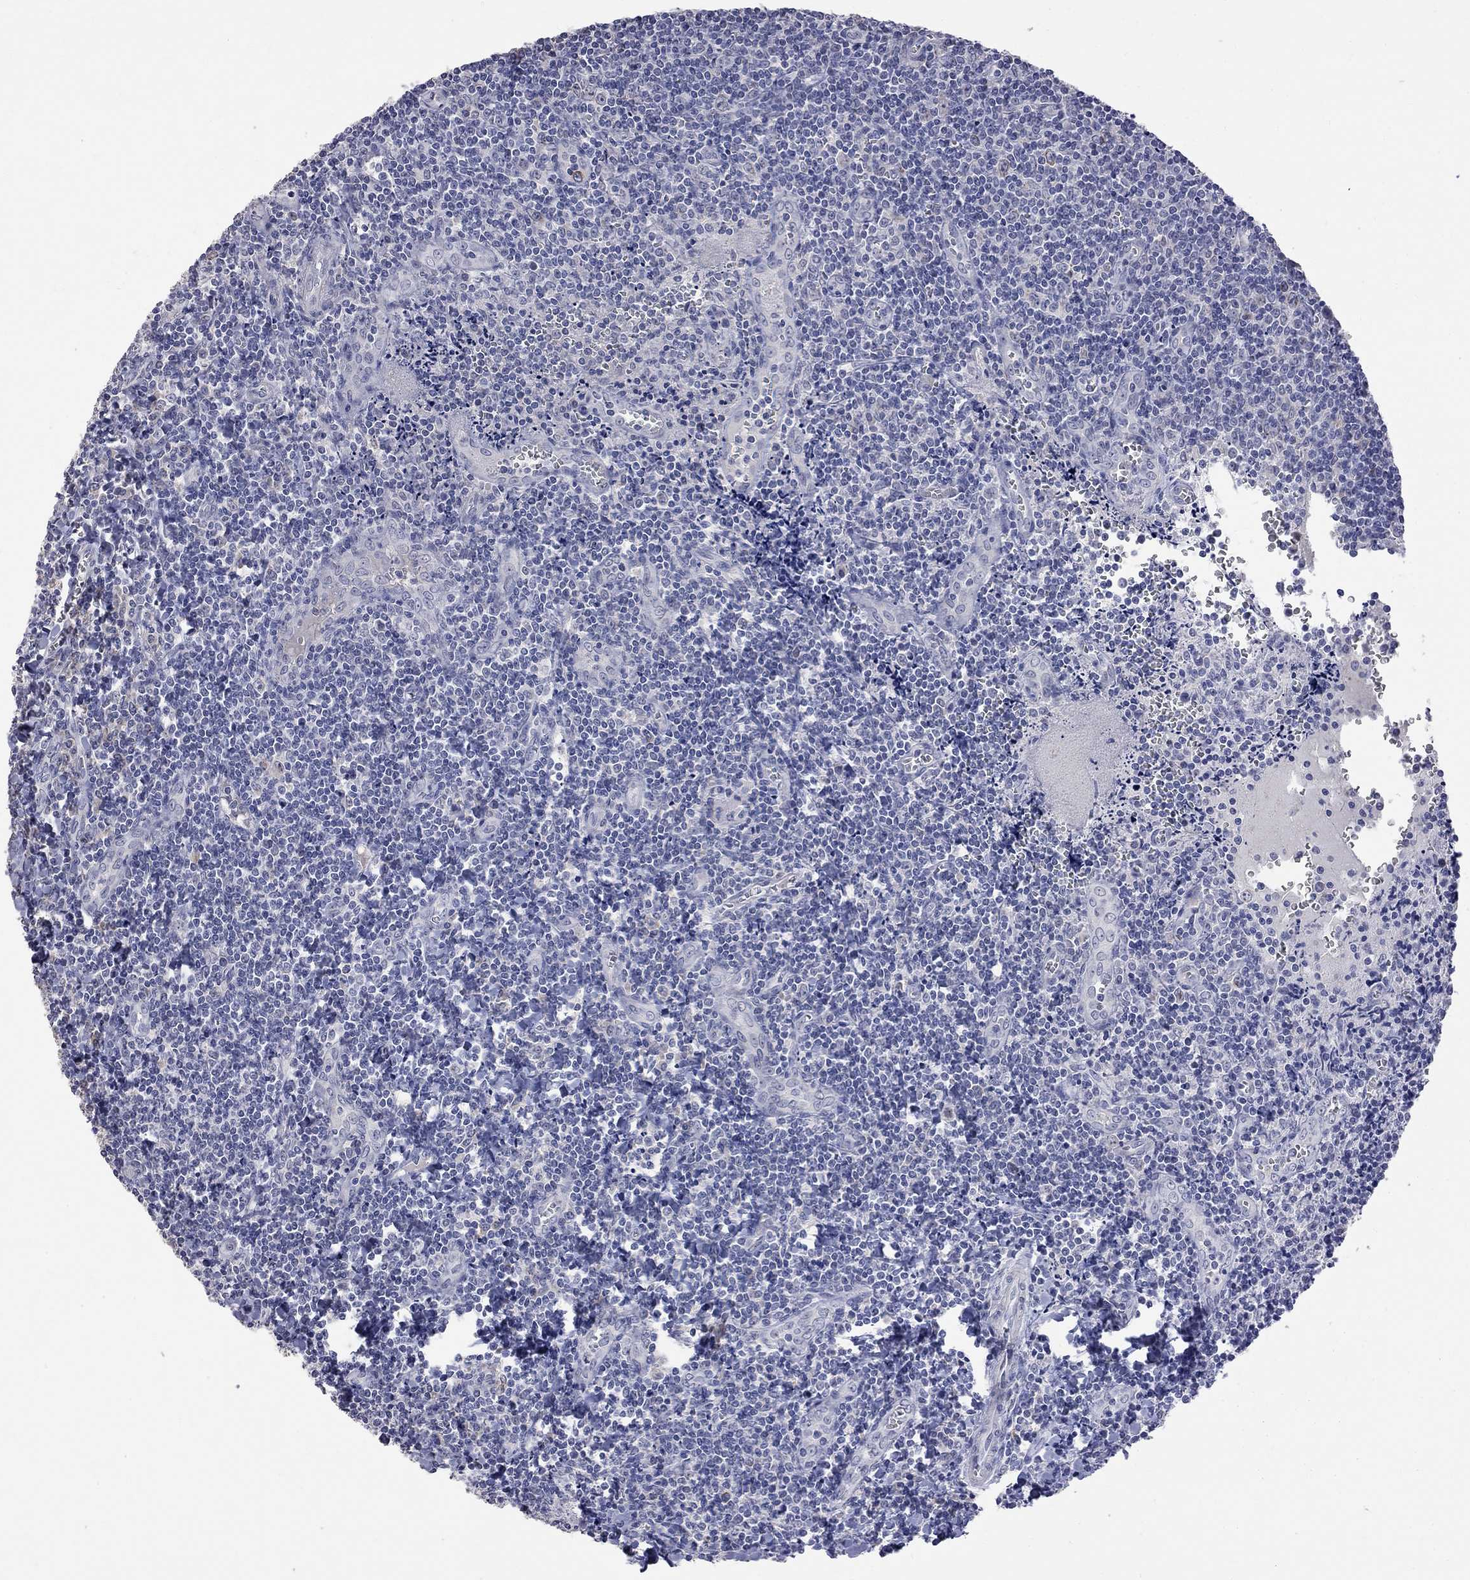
{"staining": {"intensity": "weak", "quantity": "<25%", "location": "cytoplasmic/membranous"}, "tissue": "tonsil", "cell_type": "Germinal center cells", "image_type": "normal", "snomed": [{"axis": "morphology", "description": "Normal tissue, NOS"}, {"axis": "morphology", "description": "Inflammation, NOS"}, {"axis": "topography", "description": "Tonsil"}], "caption": "Tonsil stained for a protein using IHC exhibits no staining germinal center cells.", "gene": "CKAP2", "patient": {"sex": "female", "age": 31}}